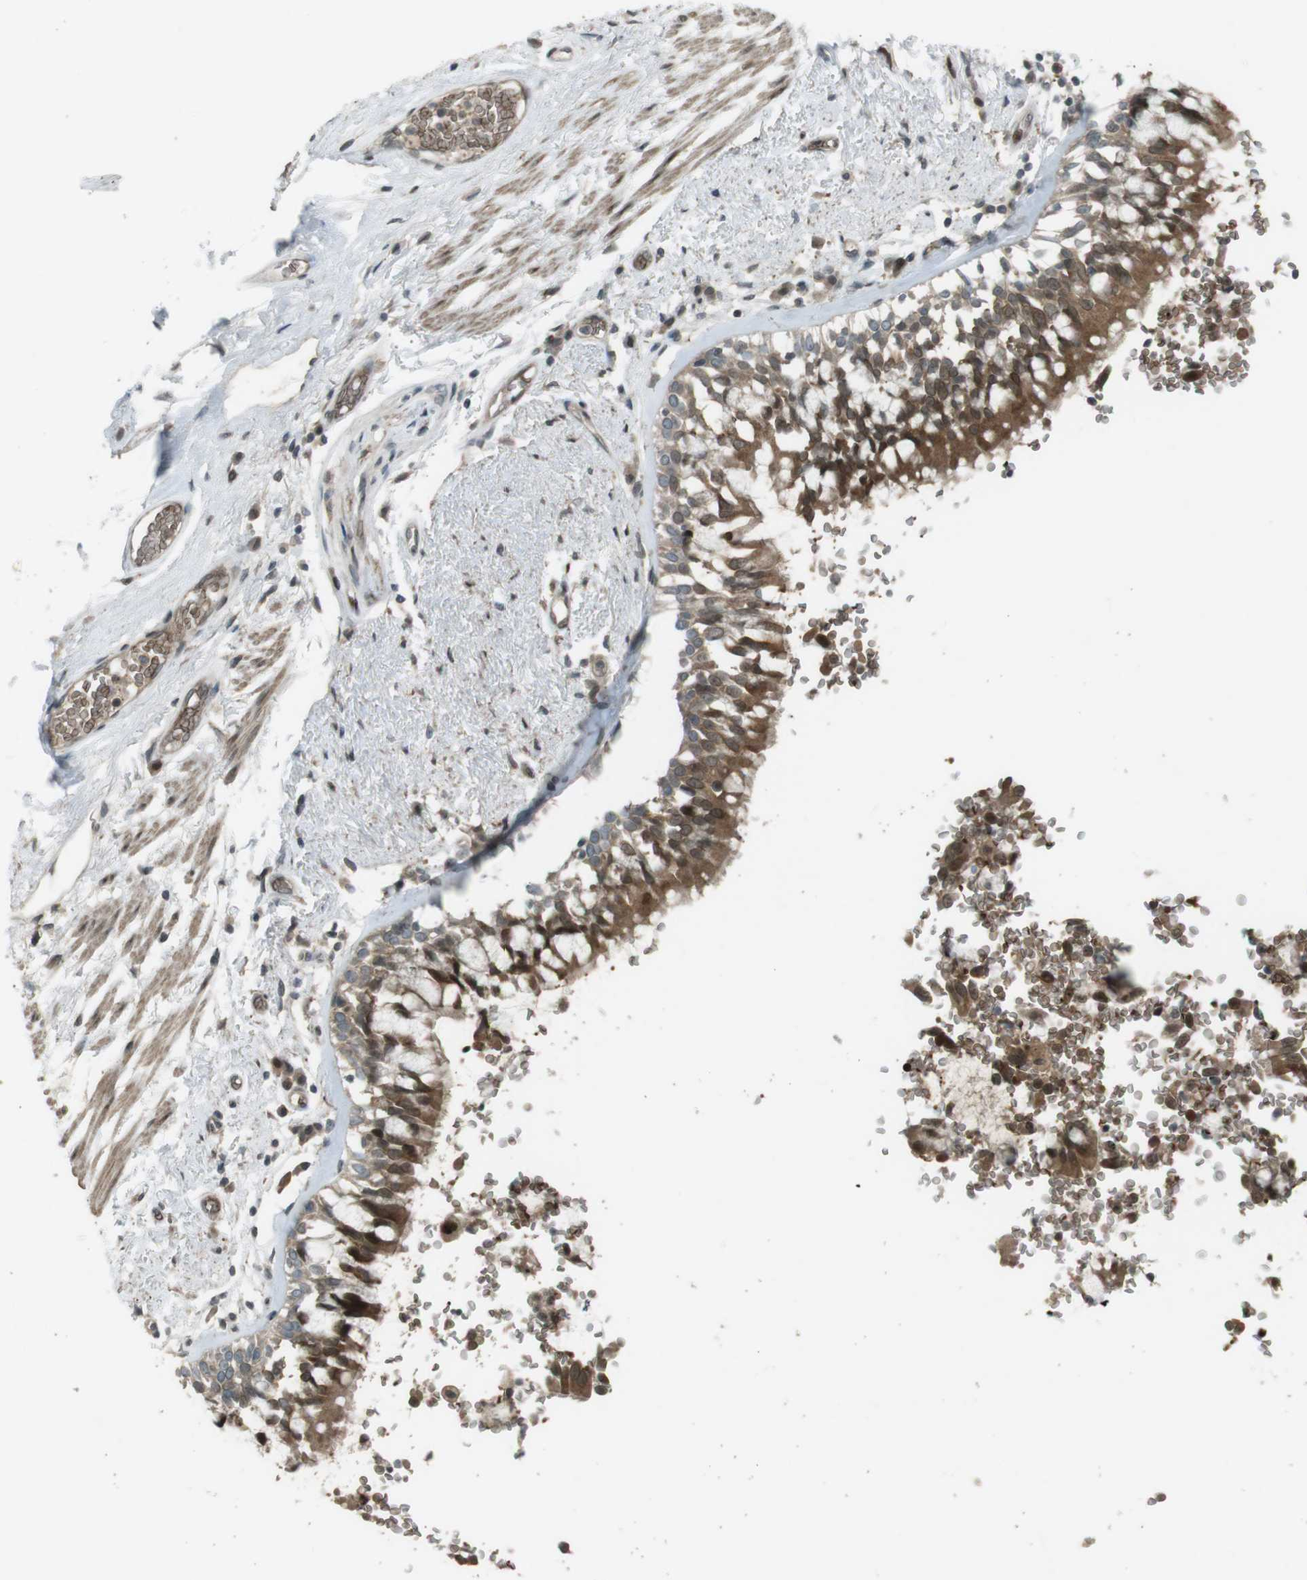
{"staining": {"intensity": "strong", "quantity": ">75%", "location": "cytoplasmic/membranous,nuclear"}, "tissue": "bronchus", "cell_type": "Respiratory epithelial cells", "image_type": "normal", "snomed": [{"axis": "morphology", "description": "Normal tissue, NOS"}, {"axis": "morphology", "description": "Adenocarcinoma, NOS"}, {"axis": "topography", "description": "Bronchus"}, {"axis": "topography", "description": "Lung"}], "caption": "A micrograph showing strong cytoplasmic/membranous,nuclear staining in about >75% of respiratory epithelial cells in normal bronchus, as visualized by brown immunohistochemical staining.", "gene": "SLITRK5", "patient": {"sex": "male", "age": 71}}